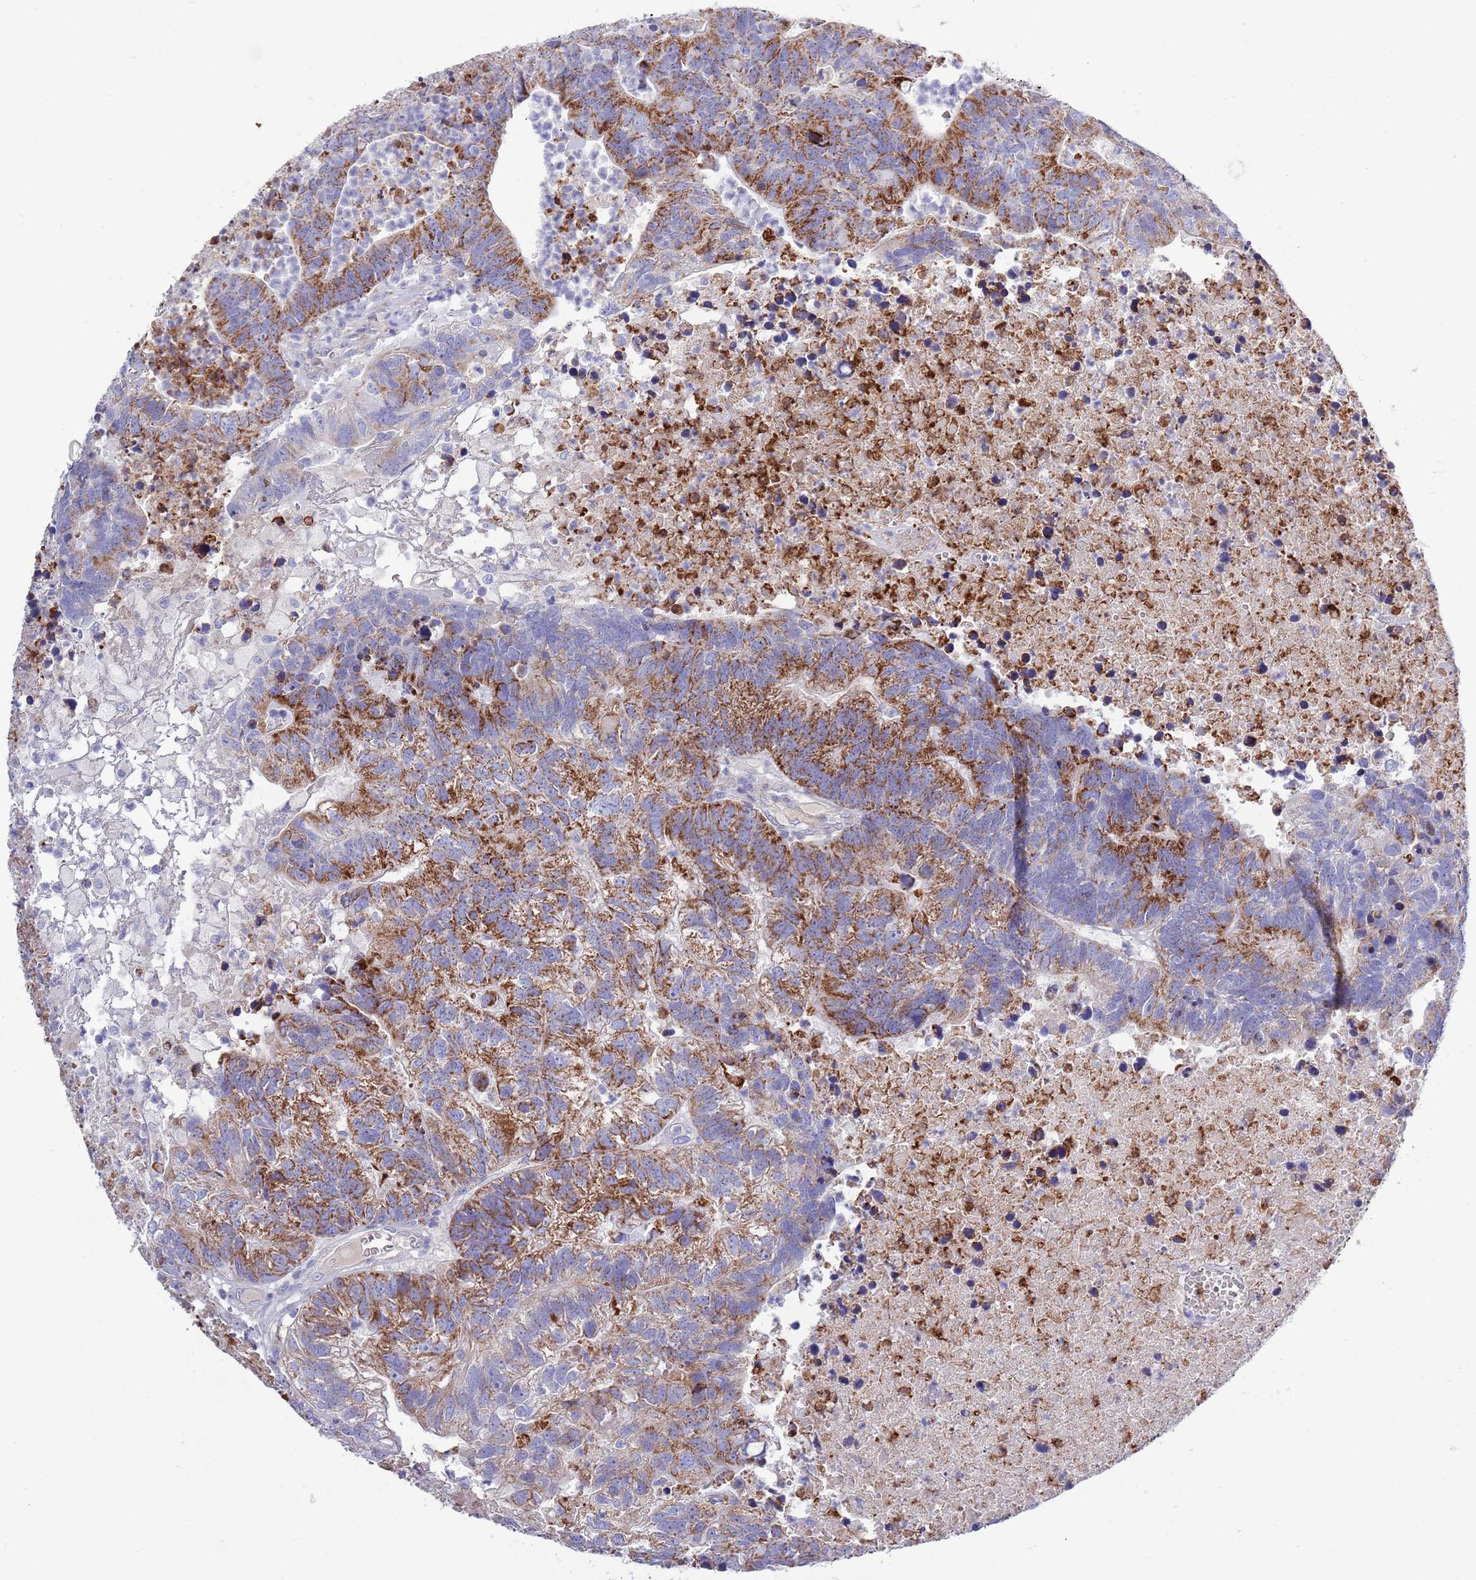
{"staining": {"intensity": "strong", "quantity": ">75%", "location": "cytoplasmic/membranous"}, "tissue": "colorectal cancer", "cell_type": "Tumor cells", "image_type": "cancer", "snomed": [{"axis": "morphology", "description": "Adenocarcinoma, NOS"}, {"axis": "topography", "description": "Colon"}], "caption": "An image of human colorectal adenocarcinoma stained for a protein displays strong cytoplasmic/membranous brown staining in tumor cells. (DAB IHC, brown staining for protein, blue staining for nuclei).", "gene": "EMC8", "patient": {"sex": "female", "age": 48}}